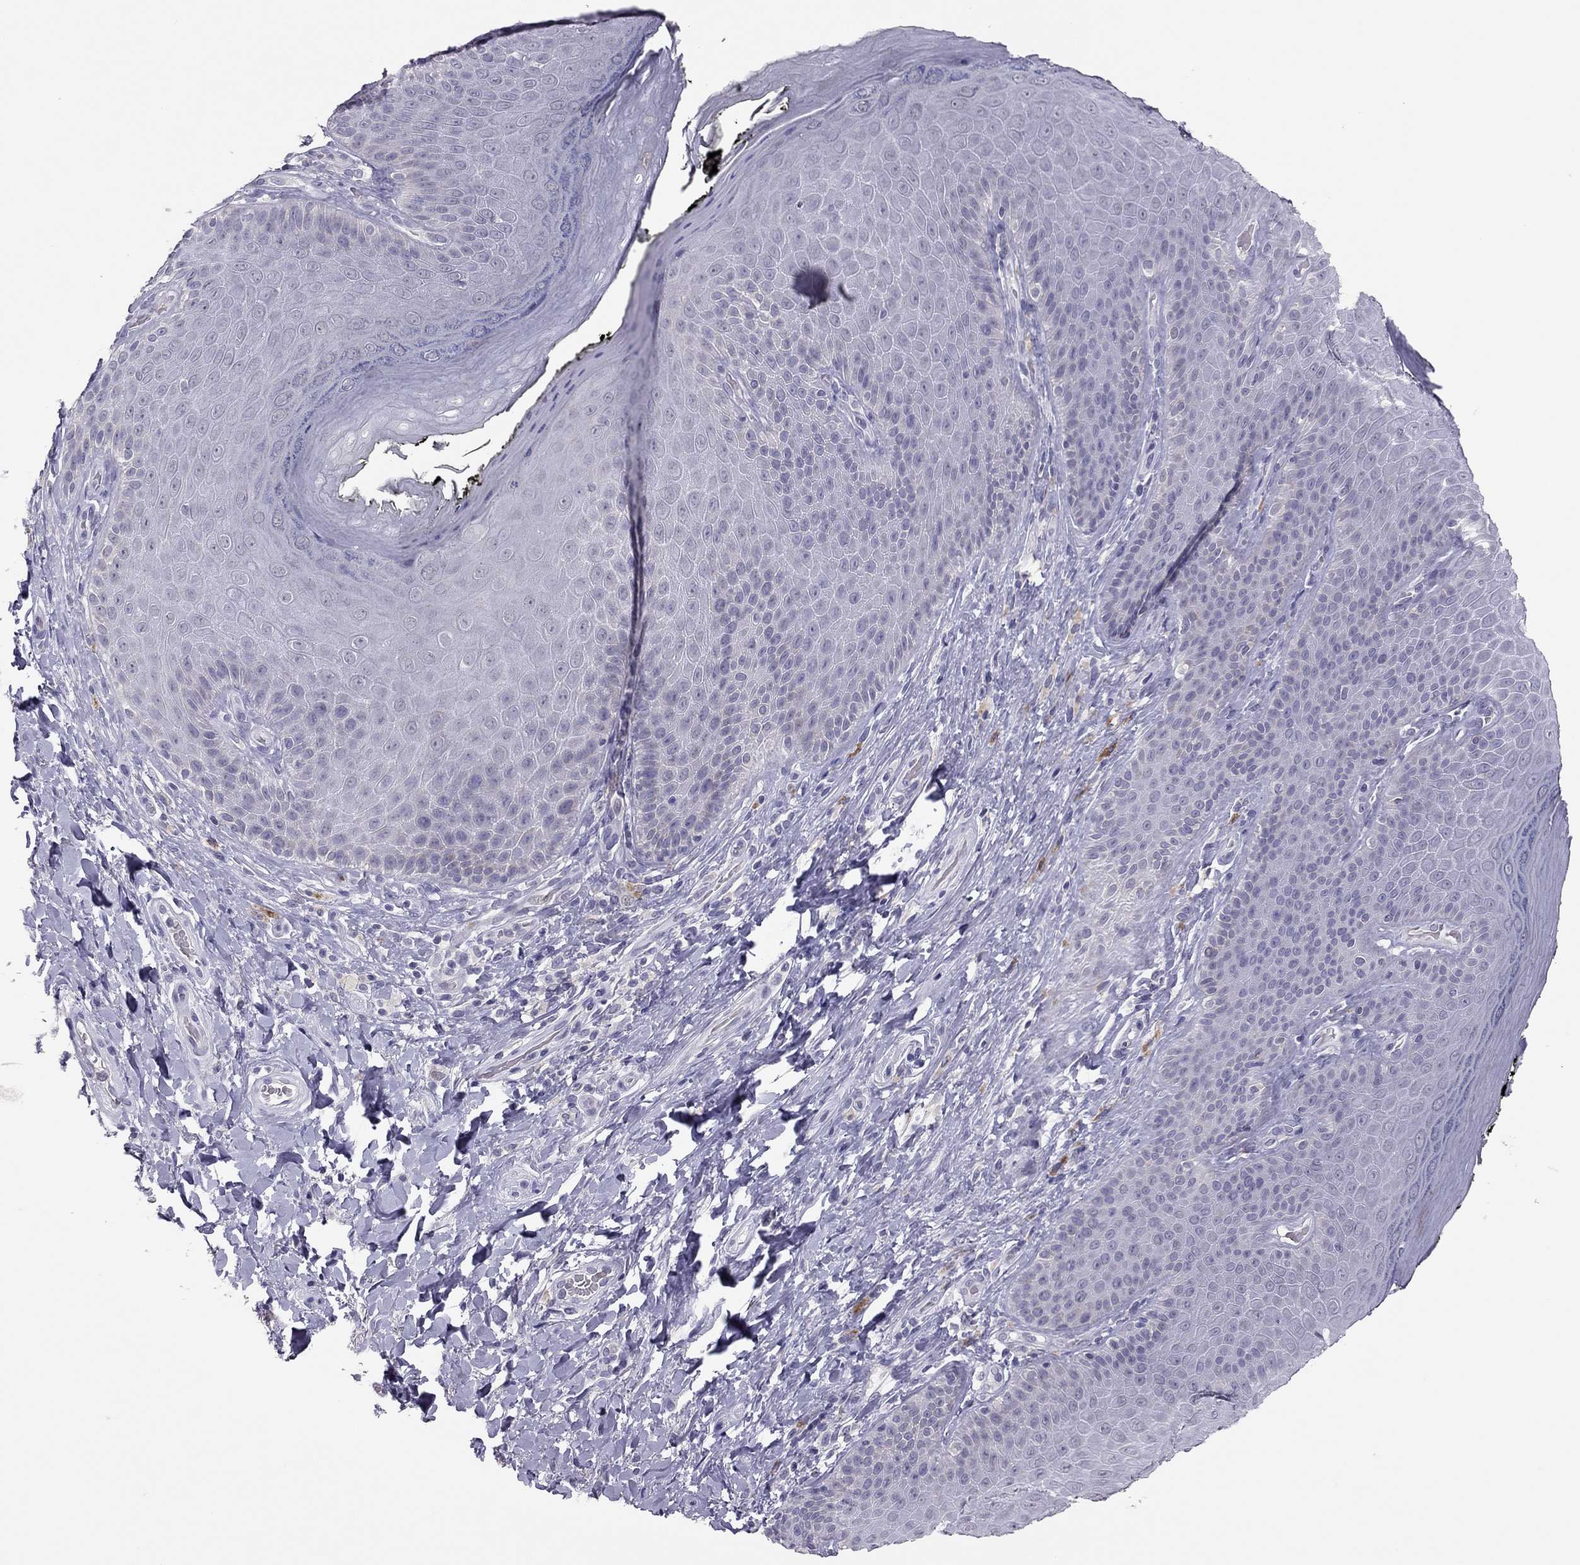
{"staining": {"intensity": "negative", "quantity": "none", "location": "none"}, "tissue": "skin", "cell_type": "Epidermal cells", "image_type": "normal", "snomed": [{"axis": "morphology", "description": "Normal tissue, NOS"}, {"axis": "topography", "description": "Skeletal muscle"}, {"axis": "topography", "description": "Anal"}, {"axis": "topography", "description": "Peripheral nerve tissue"}], "caption": "Immunohistochemical staining of normal skin shows no significant expression in epidermal cells.", "gene": "ADORA2A", "patient": {"sex": "male", "age": 53}}